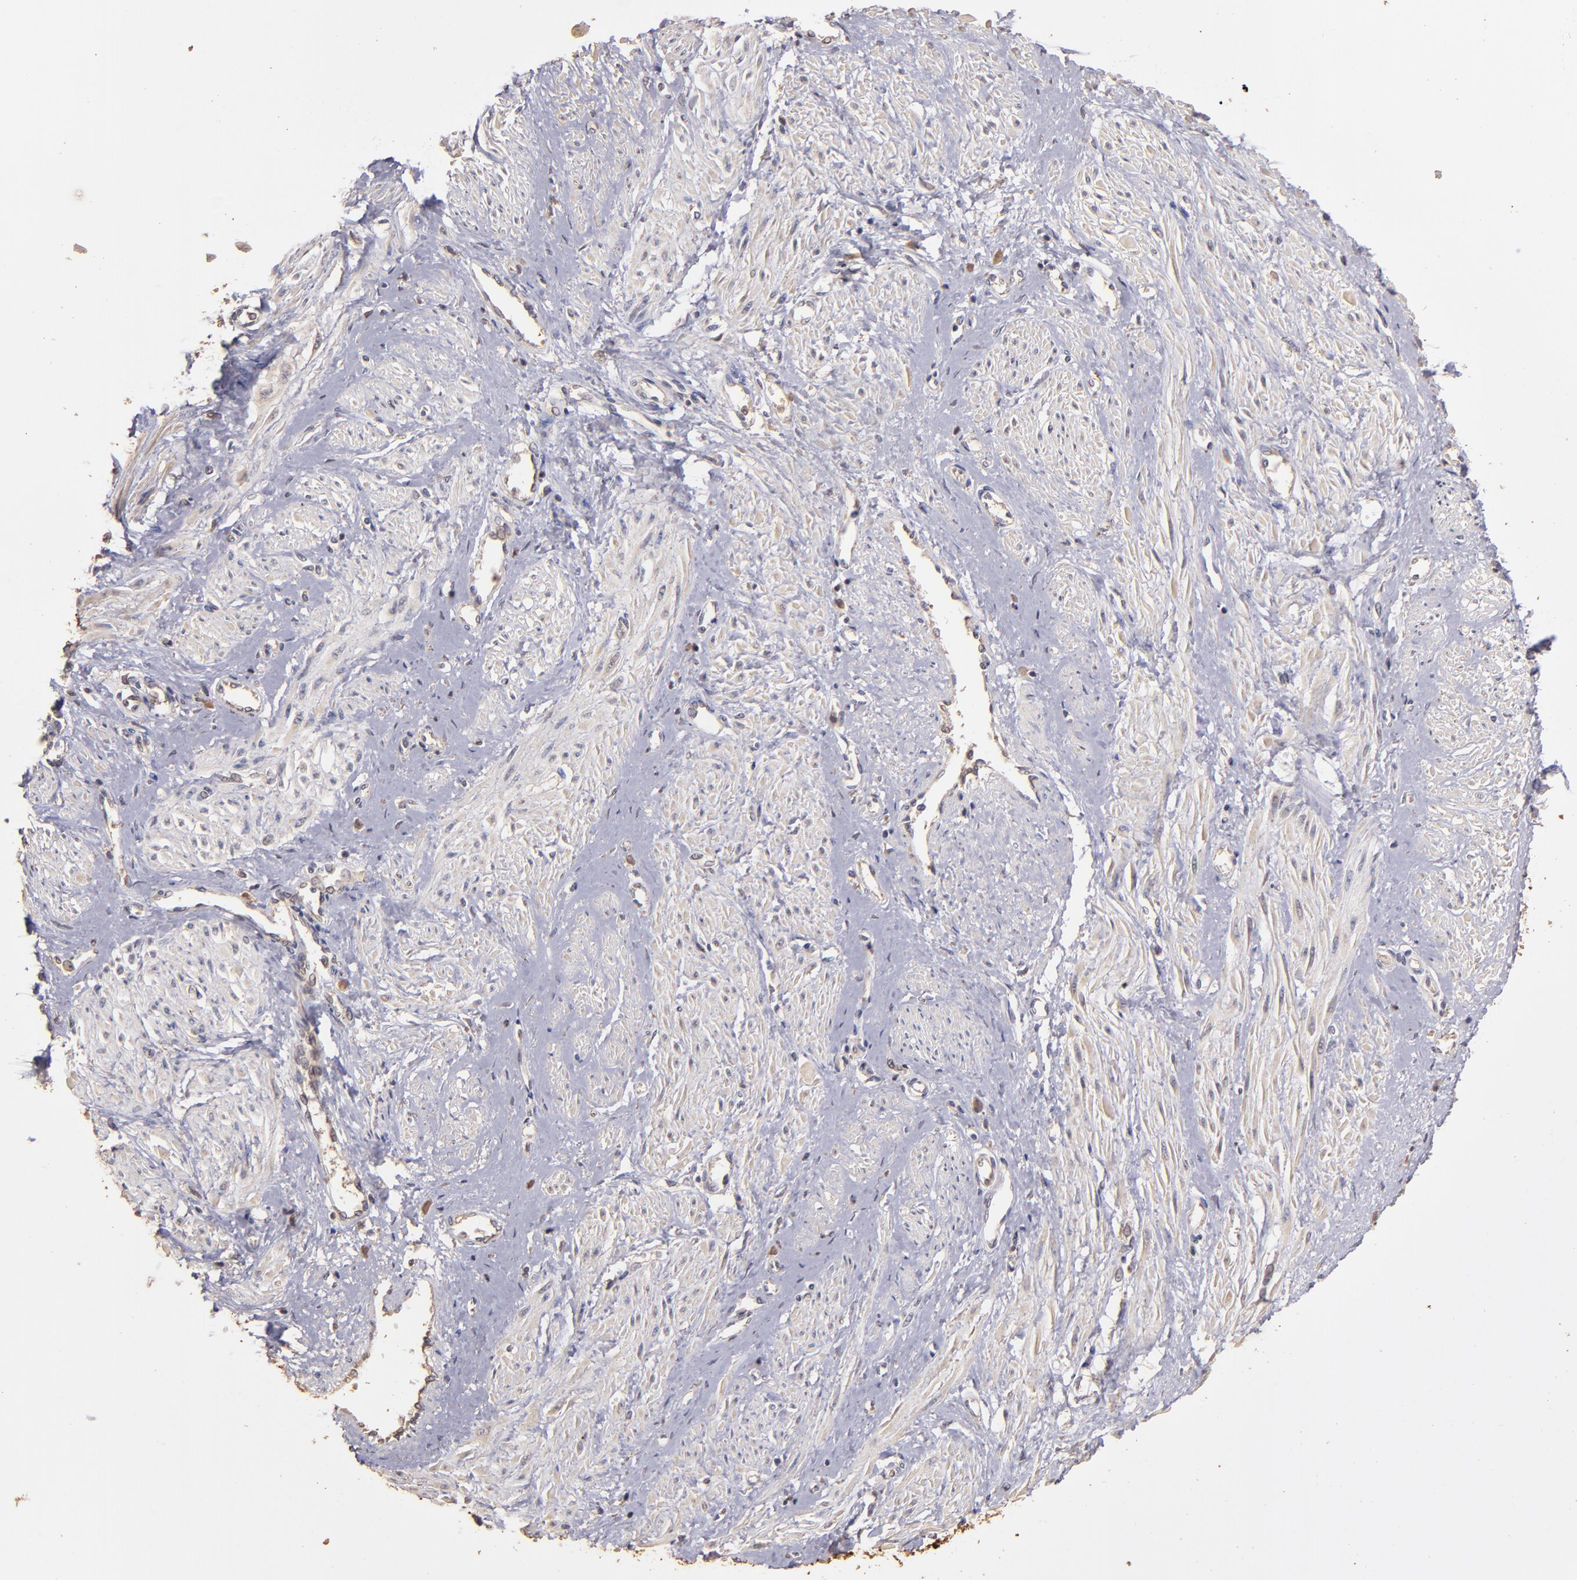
{"staining": {"intensity": "weak", "quantity": "<25%", "location": "cytoplasmic/membranous"}, "tissue": "smooth muscle", "cell_type": "Smooth muscle cells", "image_type": "normal", "snomed": [{"axis": "morphology", "description": "Normal tissue, NOS"}, {"axis": "topography", "description": "Smooth muscle"}, {"axis": "topography", "description": "Uterus"}], "caption": "This is an immunohistochemistry photomicrograph of unremarkable human smooth muscle. There is no positivity in smooth muscle cells.", "gene": "SRRD", "patient": {"sex": "female", "age": 39}}